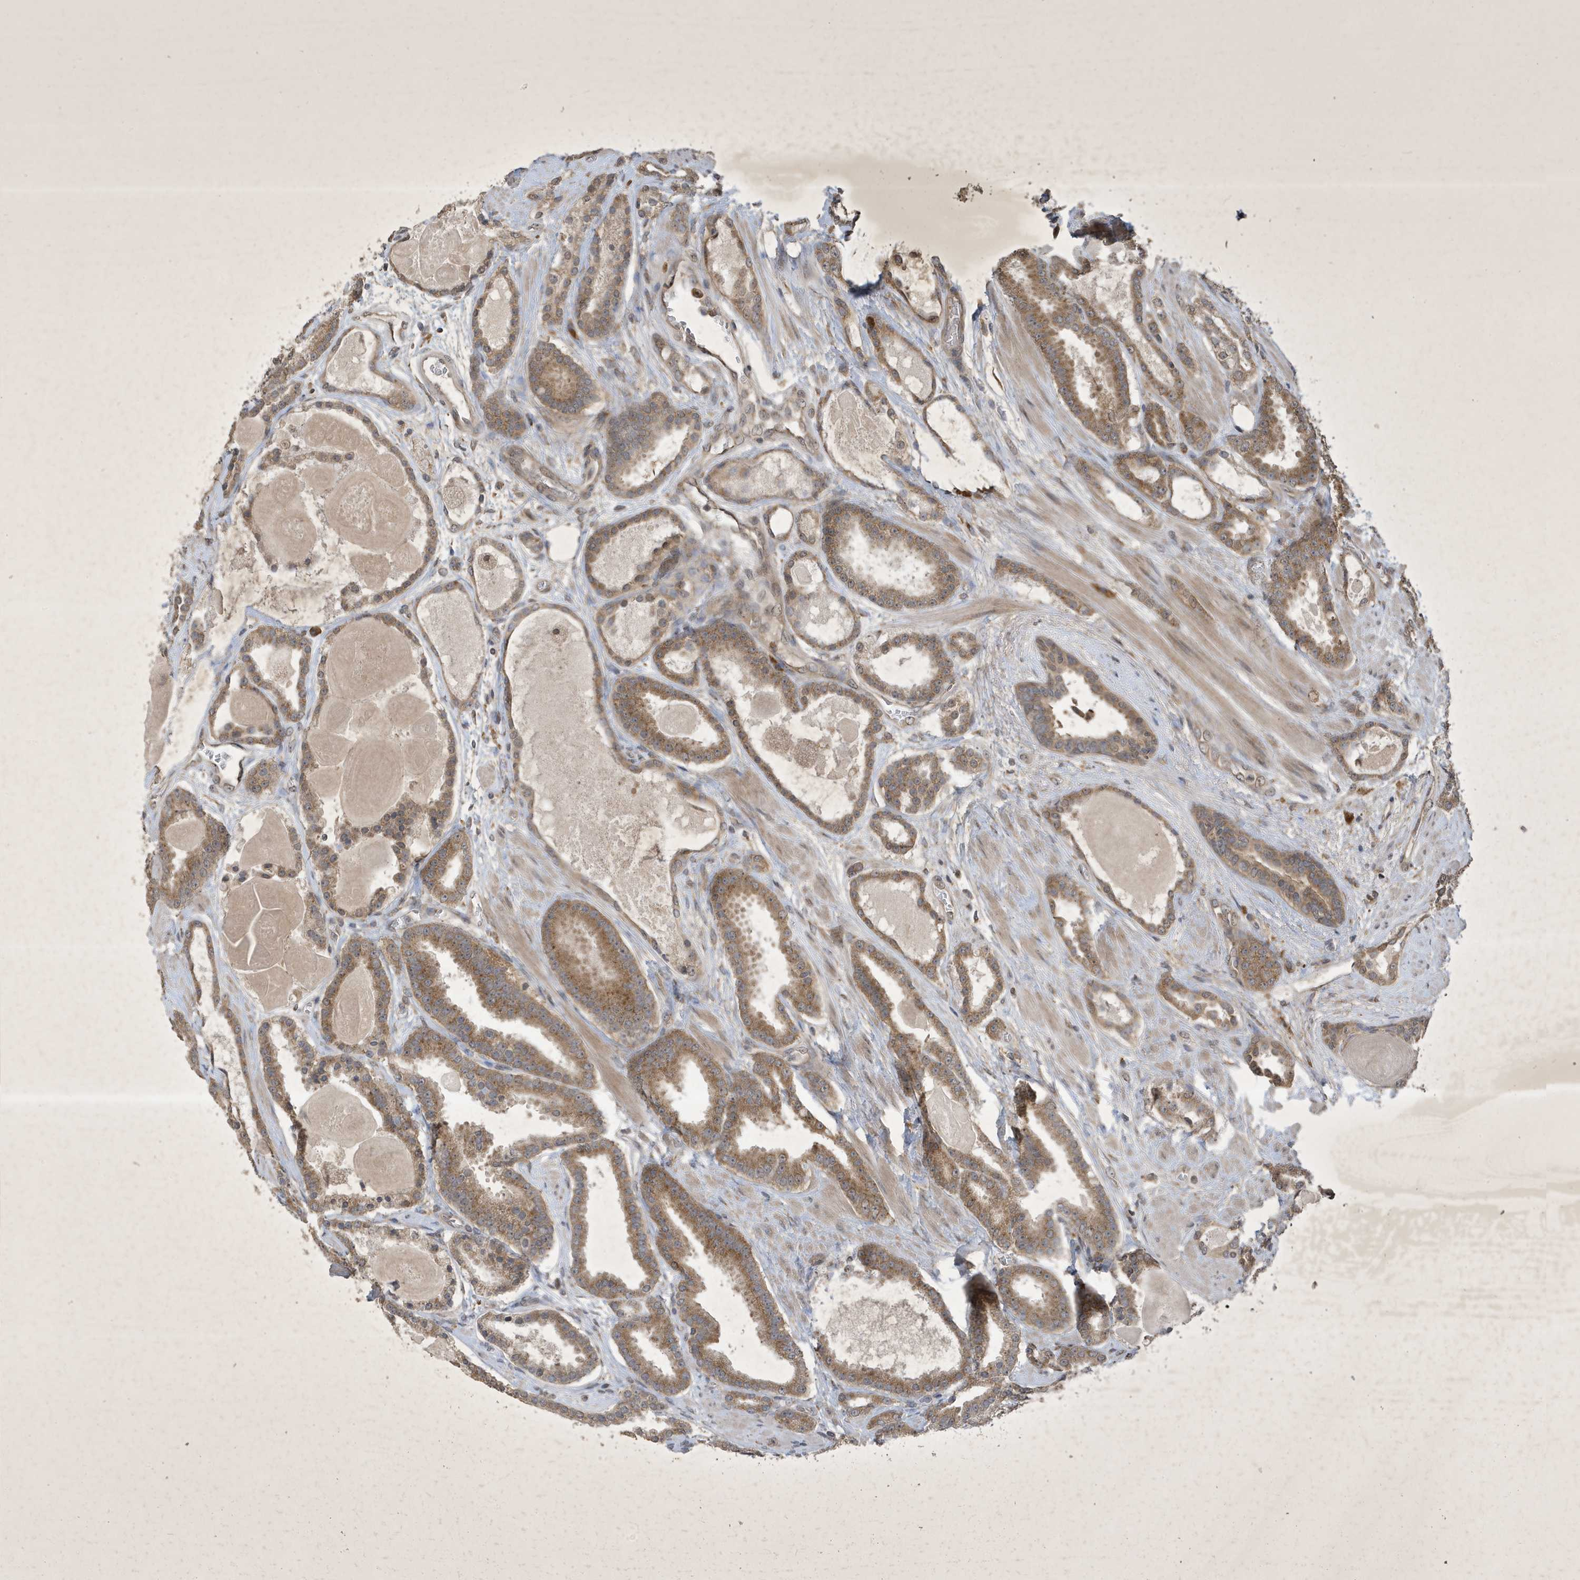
{"staining": {"intensity": "moderate", "quantity": ">75%", "location": "cytoplasmic/membranous"}, "tissue": "prostate cancer", "cell_type": "Tumor cells", "image_type": "cancer", "snomed": [{"axis": "morphology", "description": "Adenocarcinoma, High grade"}, {"axis": "topography", "description": "Prostate"}], "caption": "An immunohistochemistry micrograph of tumor tissue is shown. Protein staining in brown shows moderate cytoplasmic/membranous positivity in prostate adenocarcinoma (high-grade) within tumor cells.", "gene": "STX10", "patient": {"sex": "male", "age": 60}}